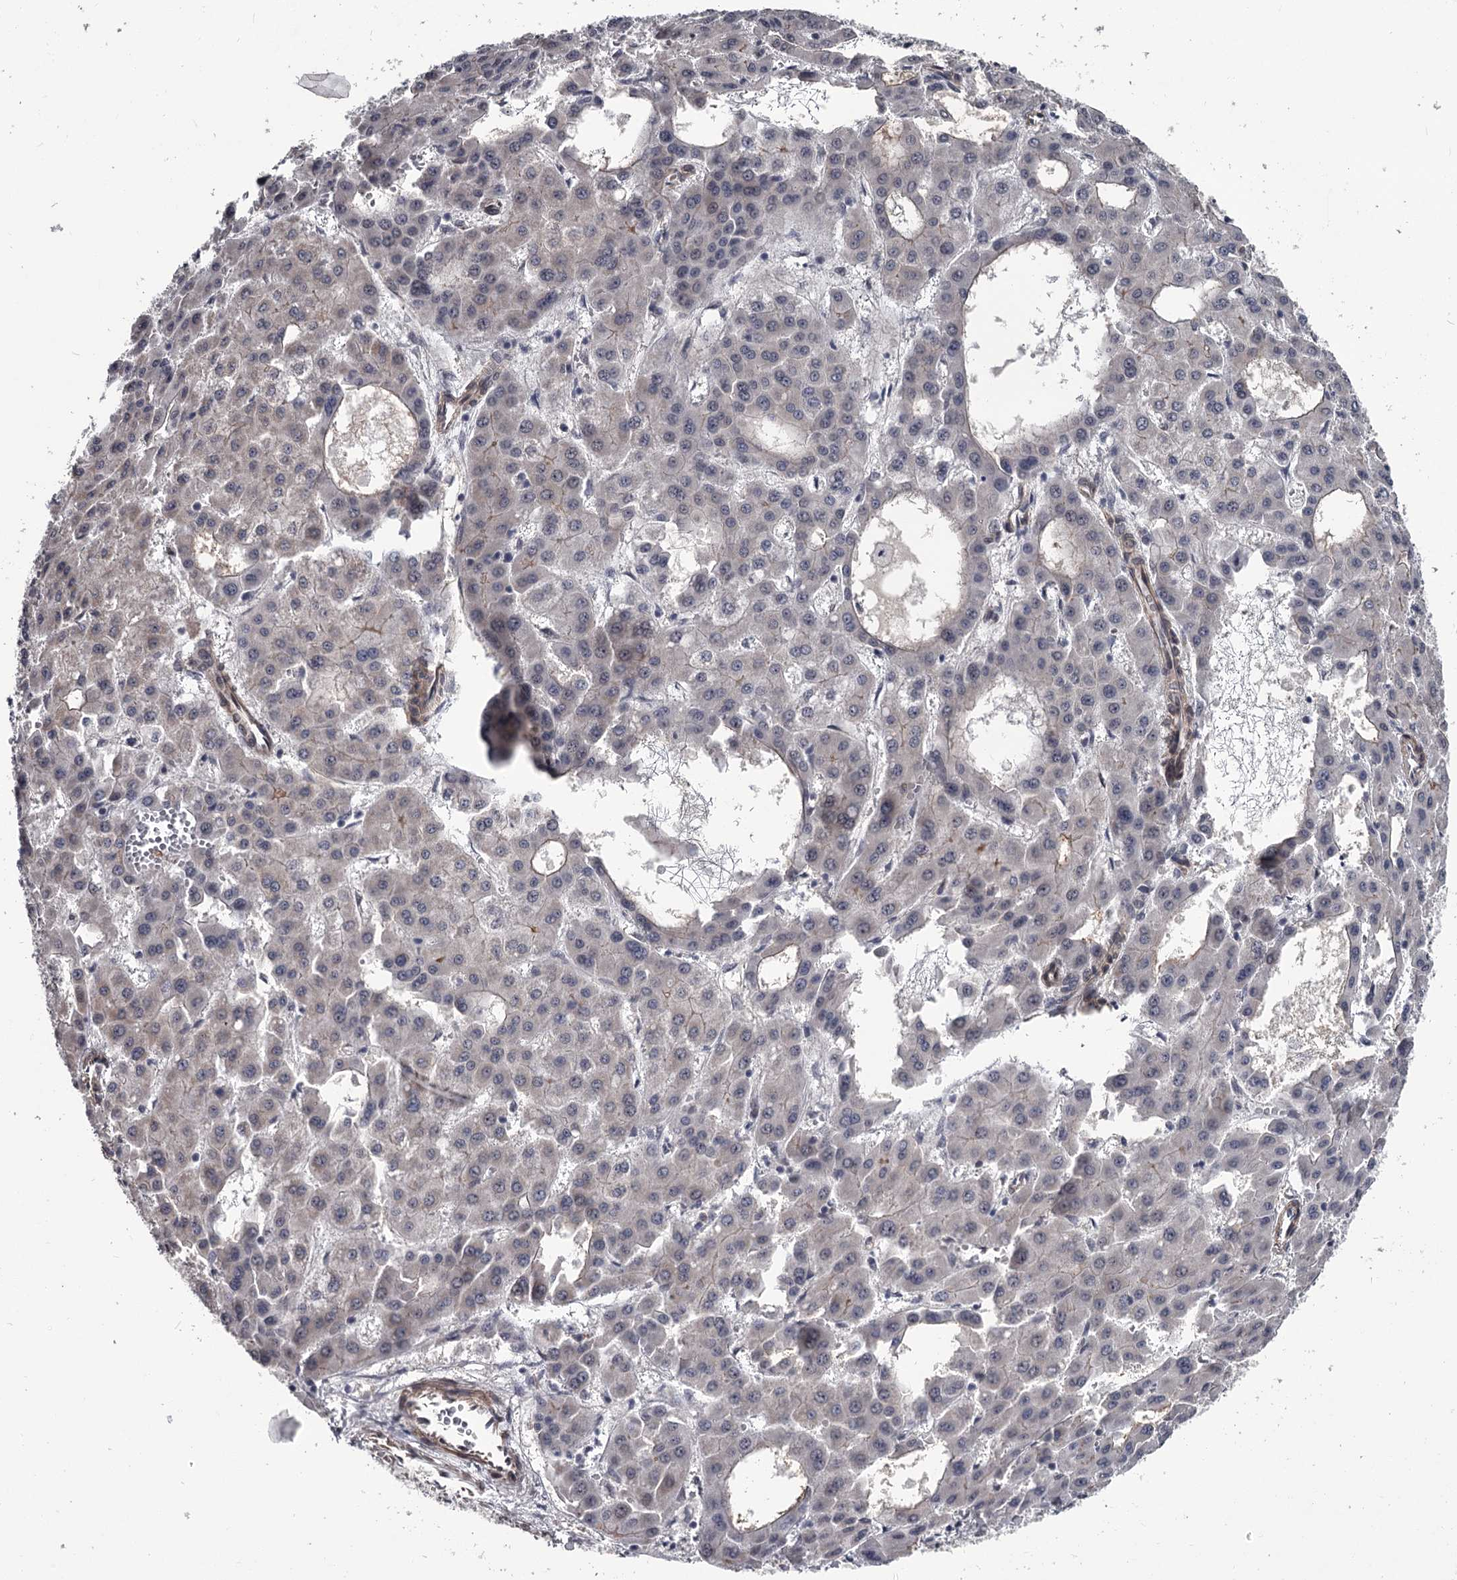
{"staining": {"intensity": "negative", "quantity": "none", "location": "none"}, "tissue": "liver cancer", "cell_type": "Tumor cells", "image_type": "cancer", "snomed": [{"axis": "morphology", "description": "Carcinoma, Hepatocellular, NOS"}, {"axis": "topography", "description": "Liver"}], "caption": "Tumor cells show no significant positivity in hepatocellular carcinoma (liver).", "gene": "PRPF40B", "patient": {"sex": "male", "age": 47}}